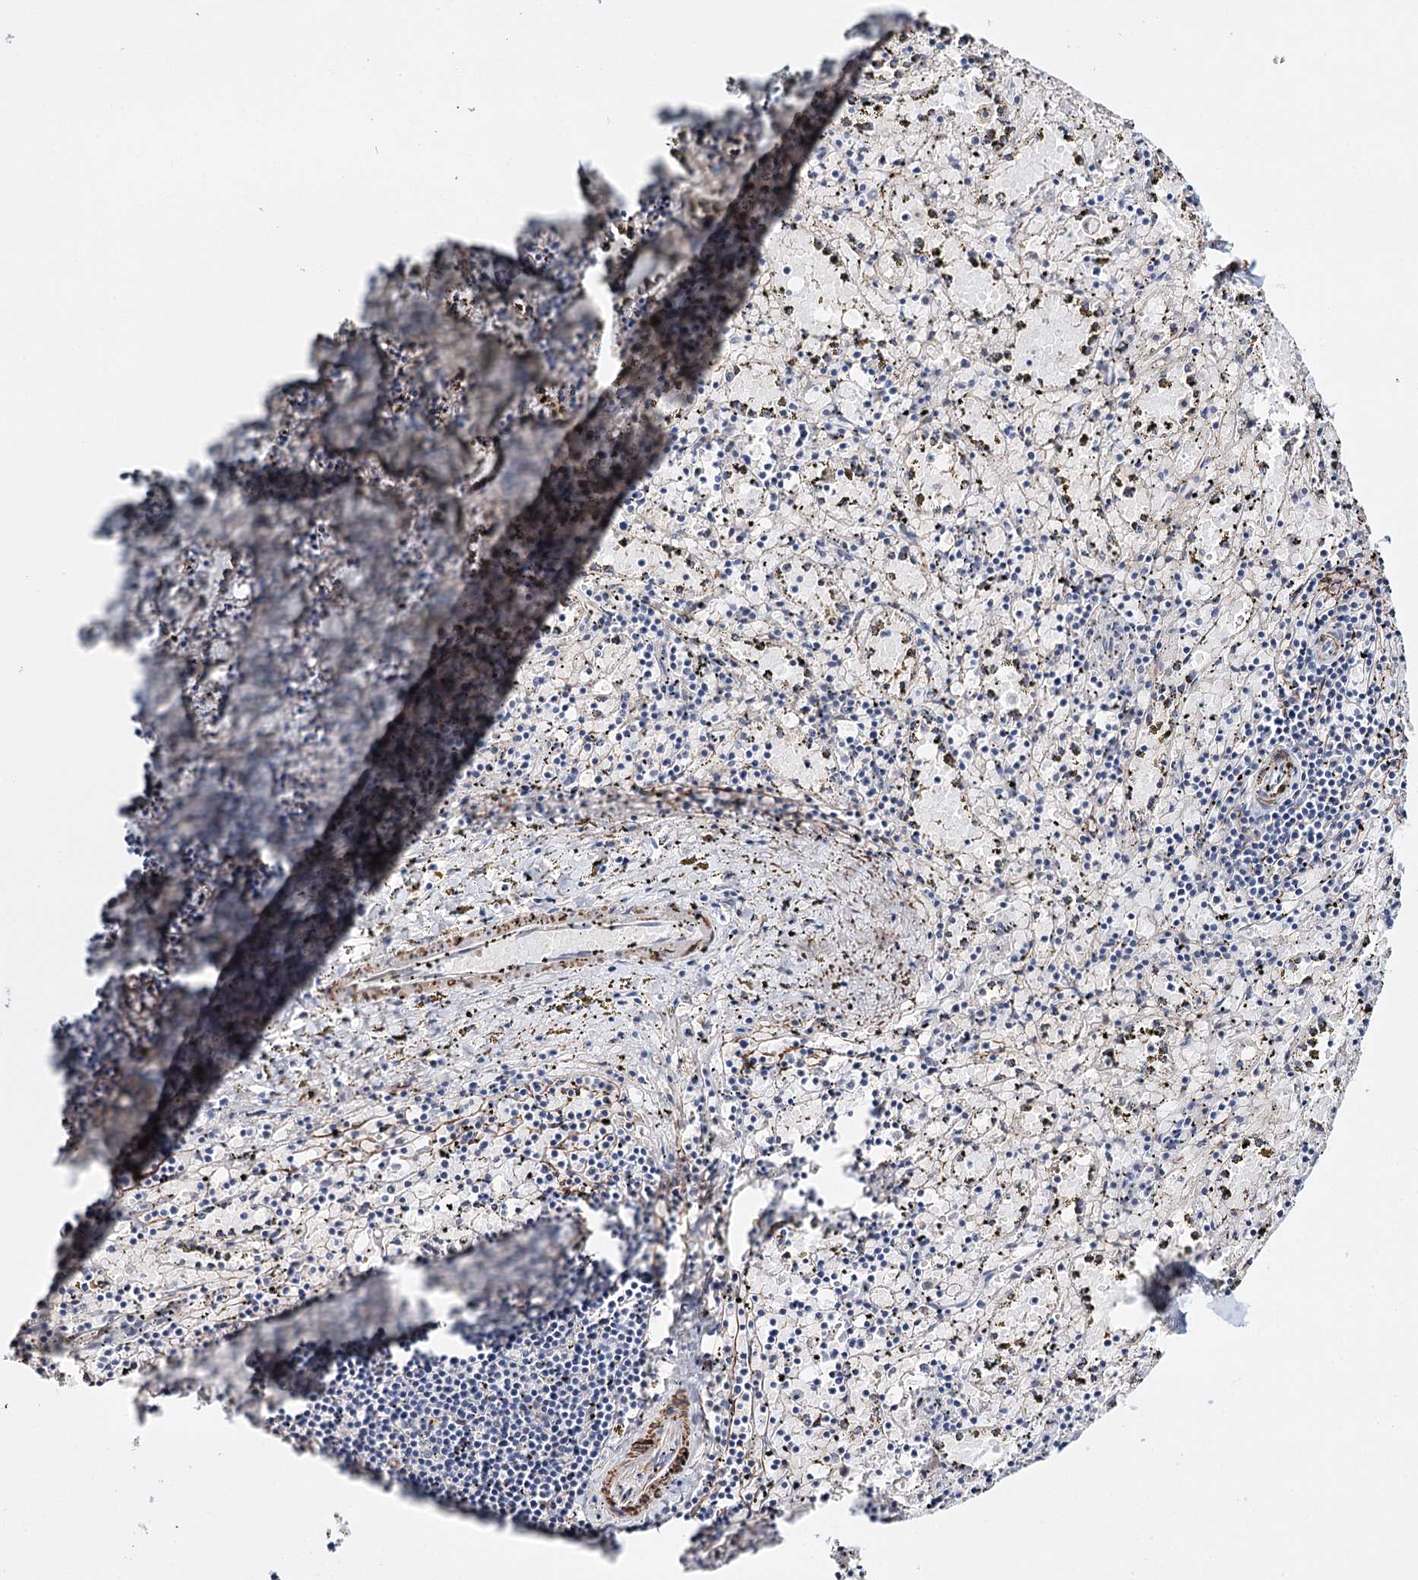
{"staining": {"intensity": "negative", "quantity": "none", "location": "none"}, "tissue": "spleen", "cell_type": "Cells in red pulp", "image_type": "normal", "snomed": [{"axis": "morphology", "description": "Normal tissue, NOS"}, {"axis": "topography", "description": "Spleen"}], "caption": "IHC micrograph of normal human spleen stained for a protein (brown), which shows no positivity in cells in red pulp.", "gene": "CFAP46", "patient": {"sex": "male", "age": 11}}